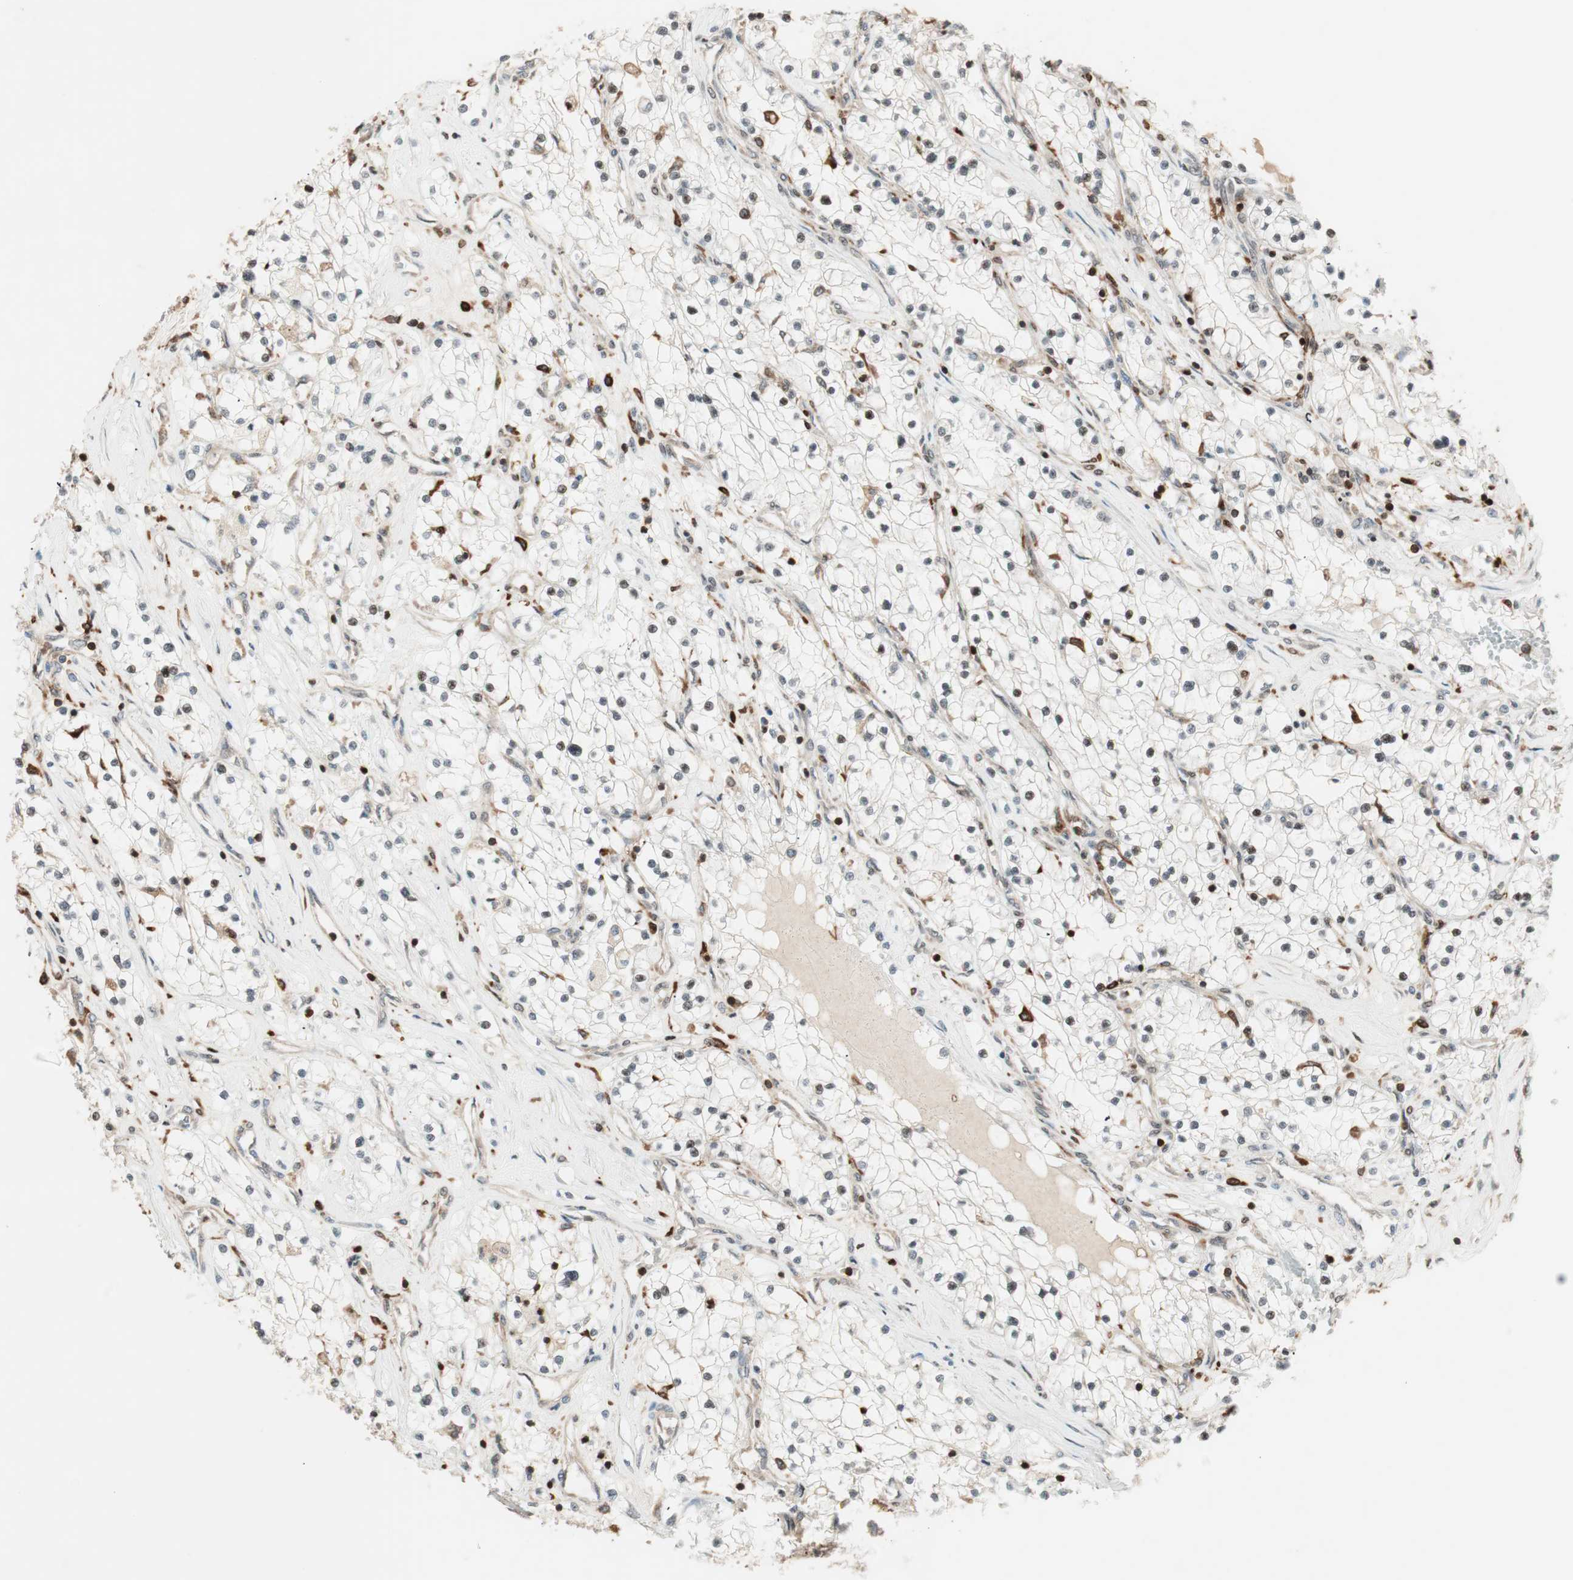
{"staining": {"intensity": "moderate", "quantity": "<25%", "location": "nuclear"}, "tissue": "renal cancer", "cell_type": "Tumor cells", "image_type": "cancer", "snomed": [{"axis": "morphology", "description": "Adenocarcinoma, NOS"}, {"axis": "topography", "description": "Kidney"}], "caption": "Moderate nuclear expression for a protein is identified in approximately <25% of tumor cells of renal cancer using immunohistochemistry.", "gene": "BIN1", "patient": {"sex": "male", "age": 68}}